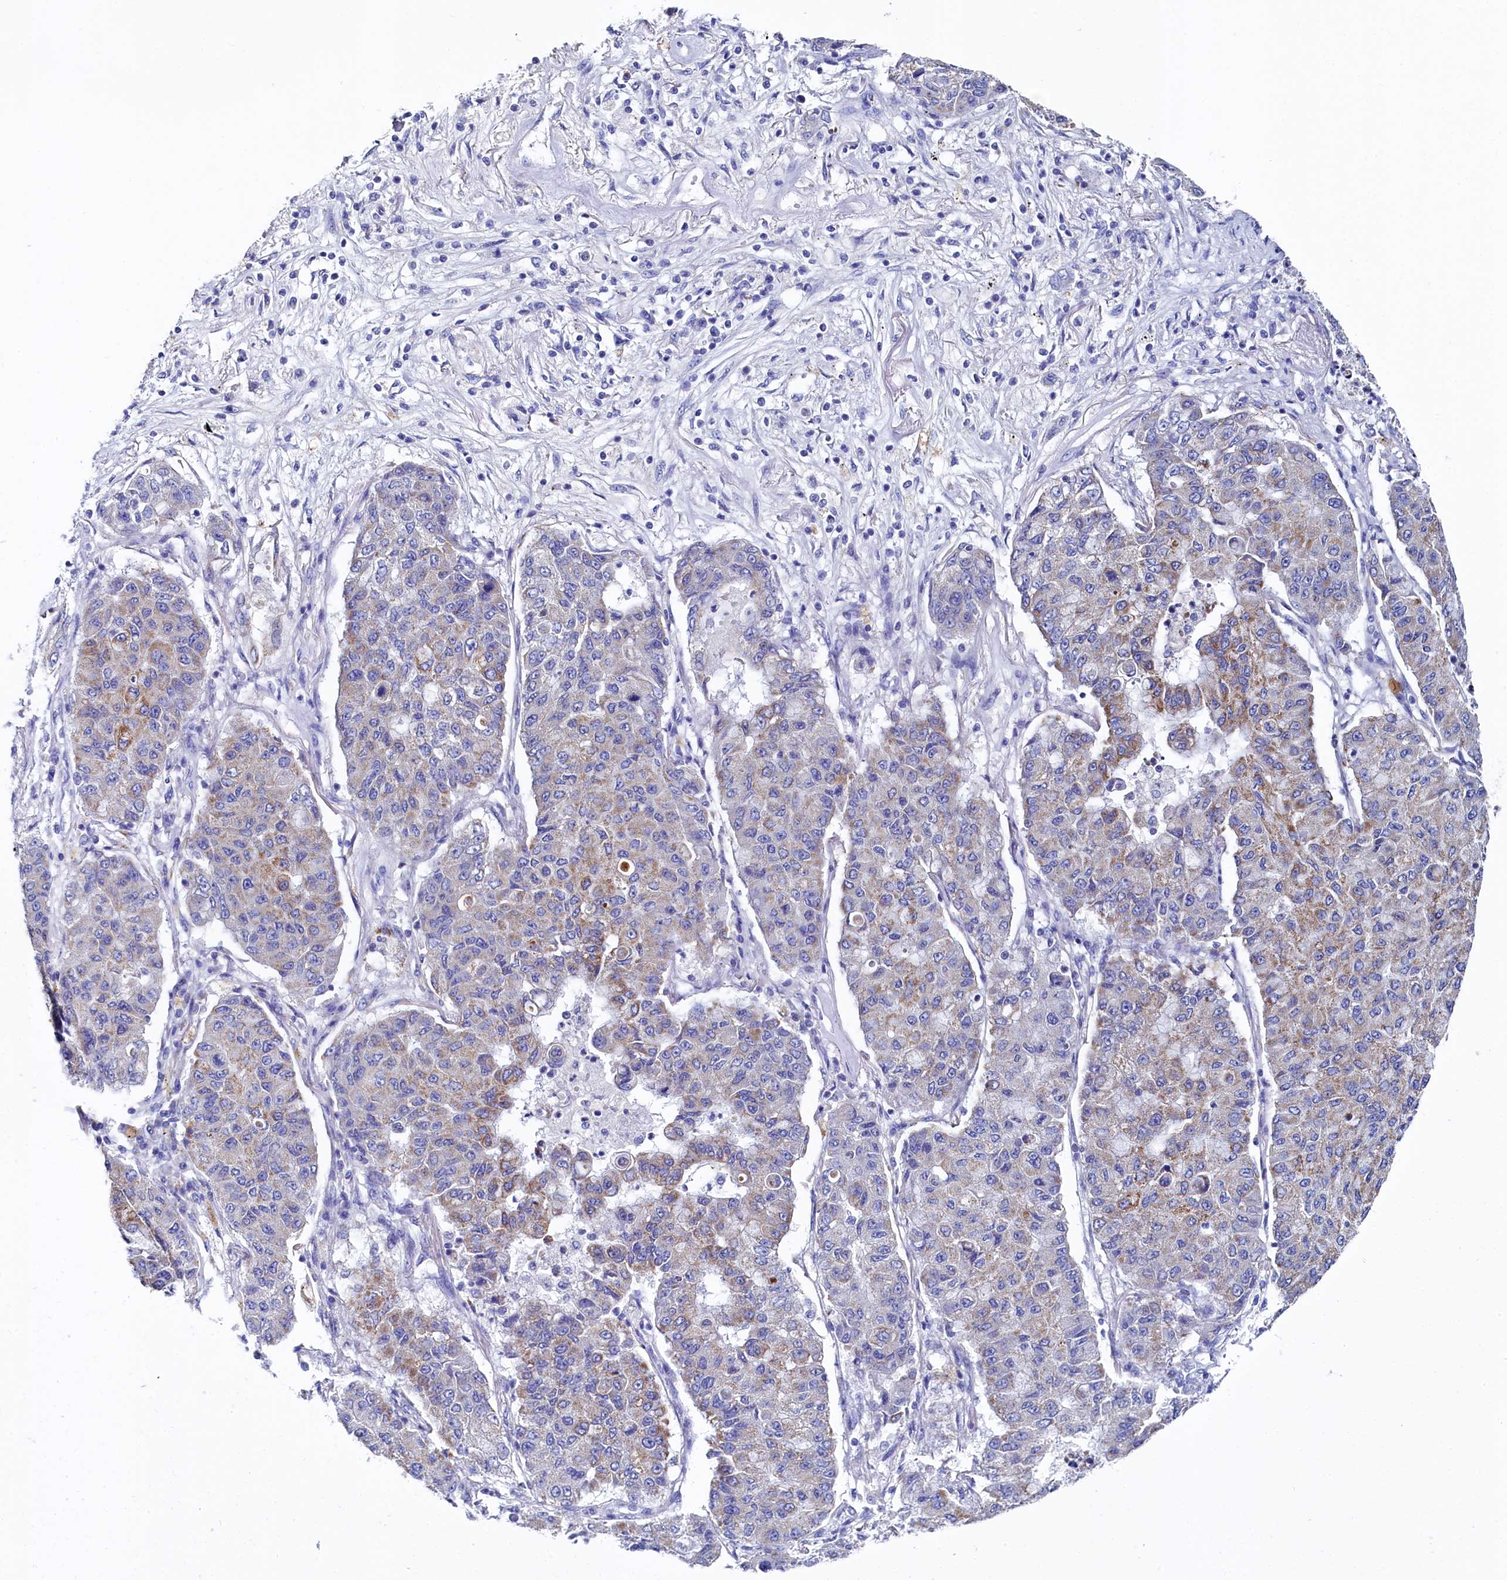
{"staining": {"intensity": "weak", "quantity": "25%-75%", "location": "cytoplasmic/membranous"}, "tissue": "lung cancer", "cell_type": "Tumor cells", "image_type": "cancer", "snomed": [{"axis": "morphology", "description": "Squamous cell carcinoma, NOS"}, {"axis": "topography", "description": "Lung"}], "caption": "A histopathology image showing weak cytoplasmic/membranous staining in approximately 25%-75% of tumor cells in lung cancer, as visualized by brown immunohistochemical staining.", "gene": "MMAB", "patient": {"sex": "male", "age": 74}}